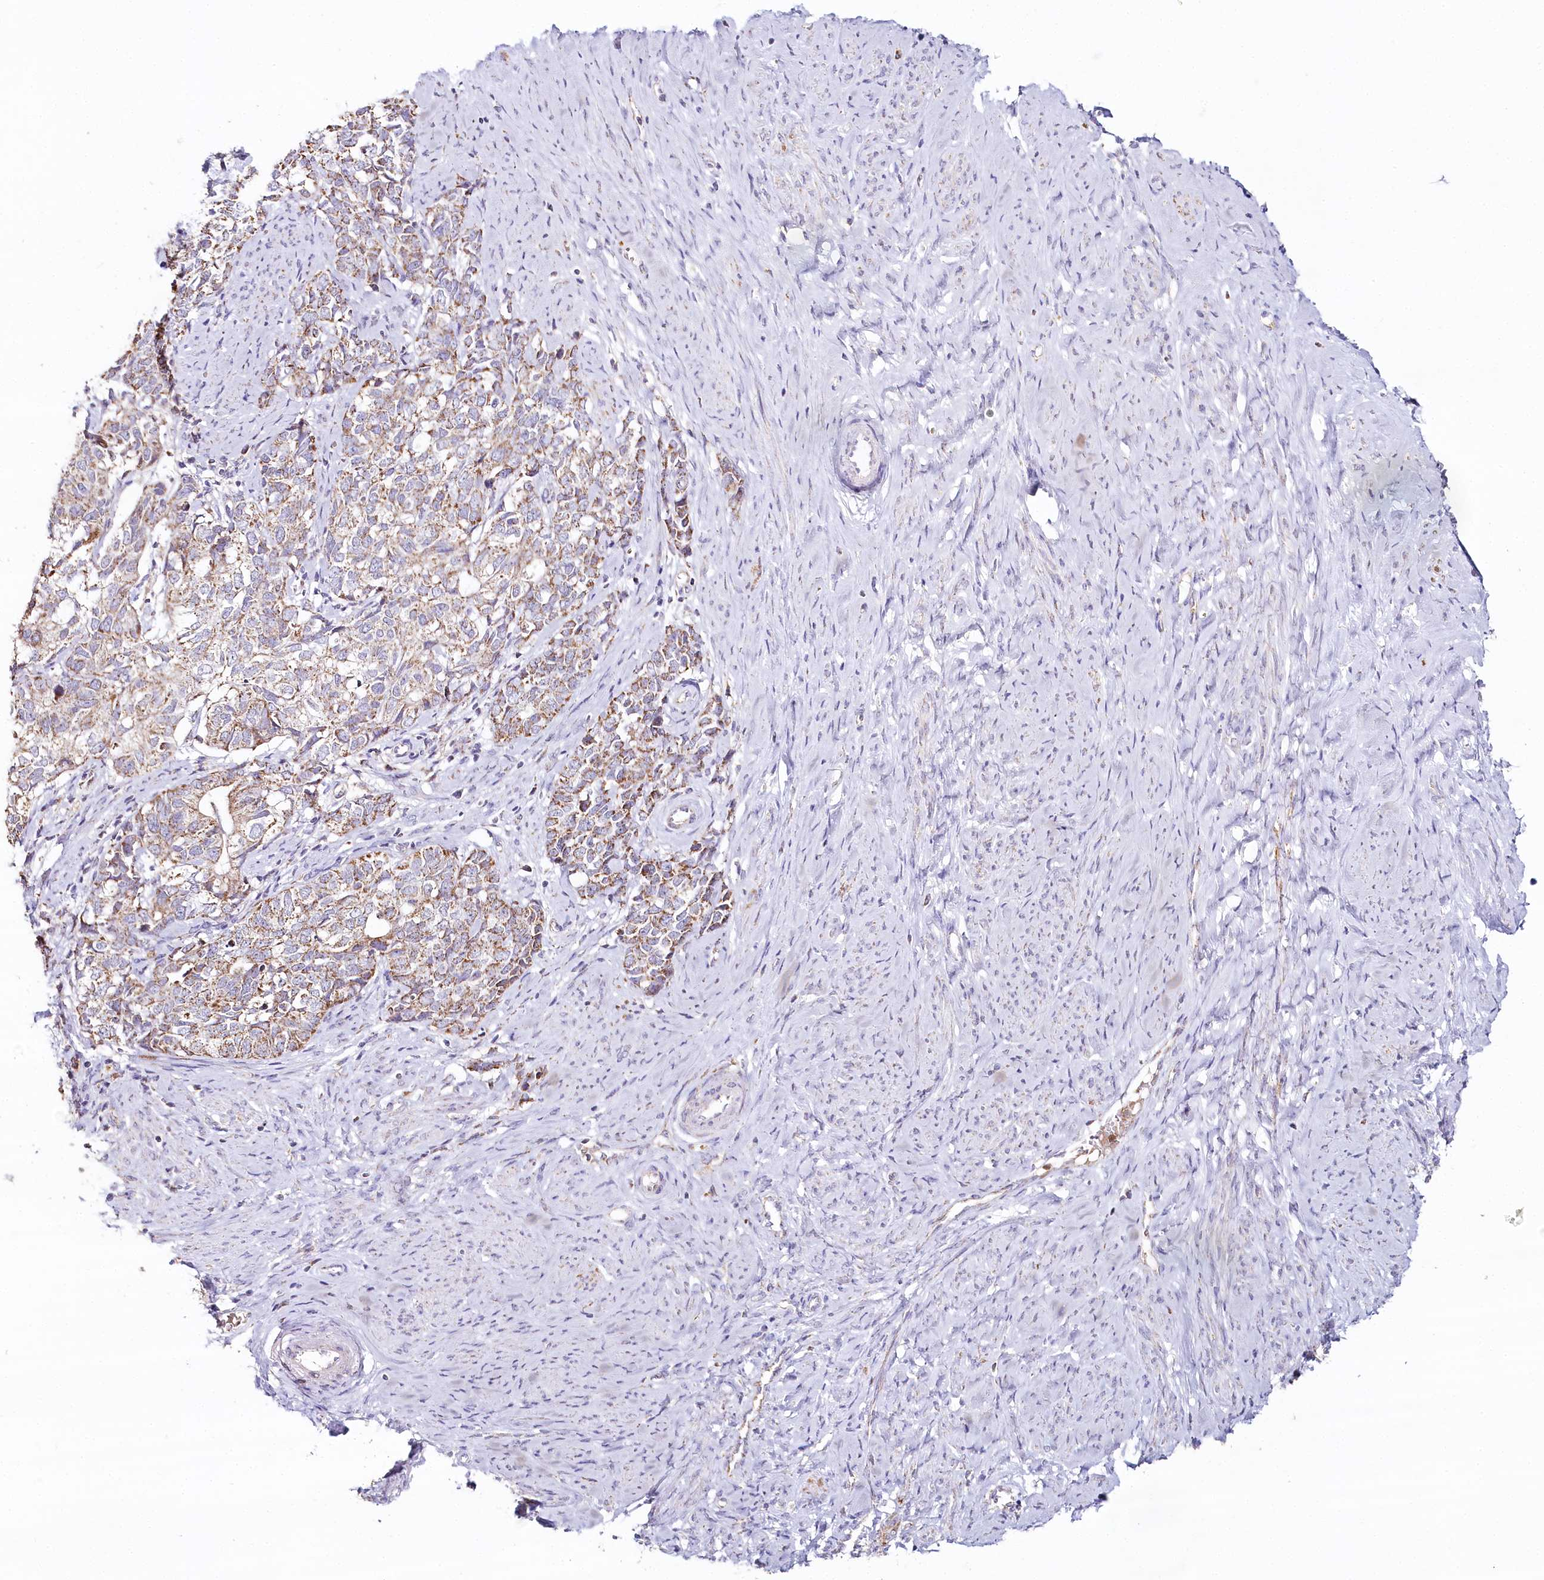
{"staining": {"intensity": "moderate", "quantity": ">75%", "location": "cytoplasmic/membranous"}, "tissue": "cervical cancer", "cell_type": "Tumor cells", "image_type": "cancer", "snomed": [{"axis": "morphology", "description": "Squamous cell carcinoma, NOS"}, {"axis": "topography", "description": "Cervix"}], "caption": "Cervical squamous cell carcinoma was stained to show a protein in brown. There is medium levels of moderate cytoplasmic/membranous staining in approximately >75% of tumor cells.", "gene": "MMP25", "patient": {"sex": "female", "age": 63}}